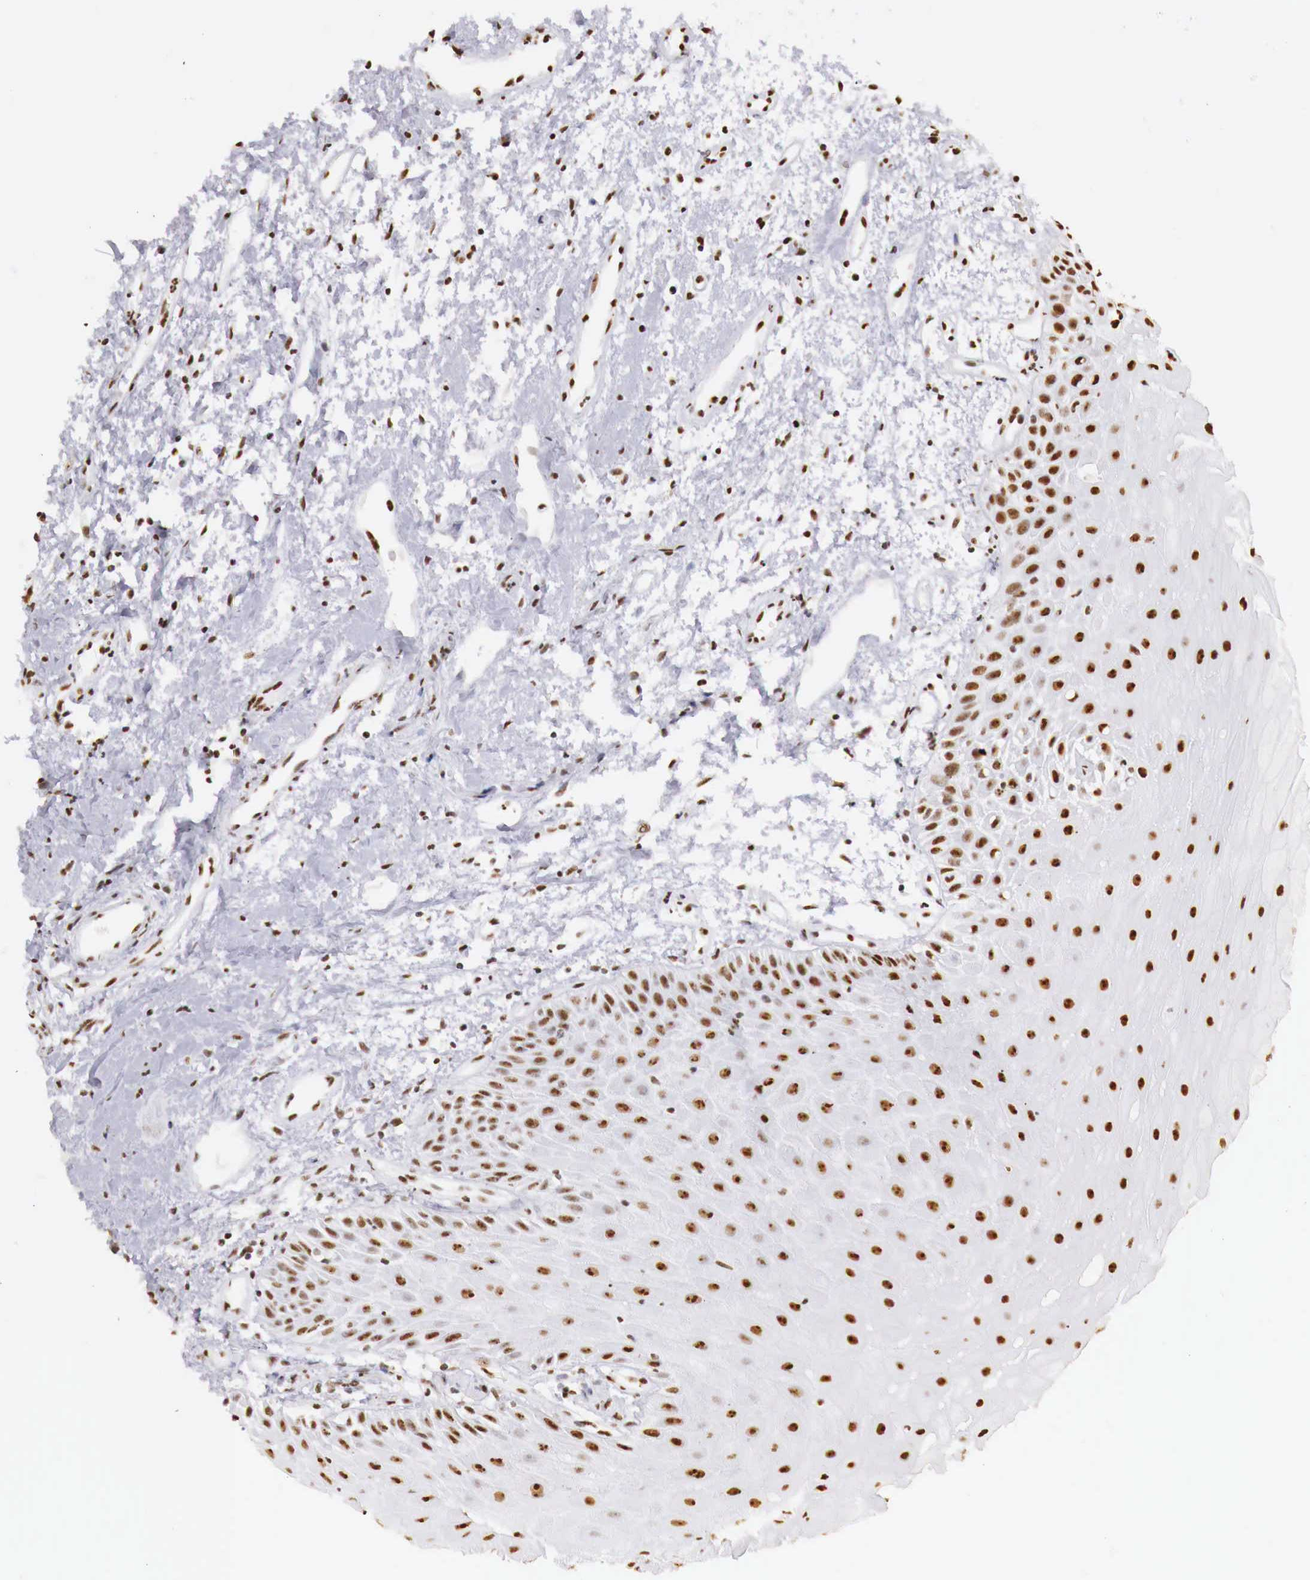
{"staining": {"intensity": "strong", "quantity": ">75%", "location": "nuclear"}, "tissue": "oral mucosa", "cell_type": "Squamous epithelial cells", "image_type": "normal", "snomed": [{"axis": "morphology", "description": "Normal tissue, NOS"}, {"axis": "topography", "description": "Oral tissue"}], "caption": "Protein expression analysis of normal oral mucosa reveals strong nuclear positivity in approximately >75% of squamous epithelial cells. (DAB (3,3'-diaminobenzidine) = brown stain, brightfield microscopy at high magnification).", "gene": "DKC1", "patient": {"sex": "male", "age": 54}}